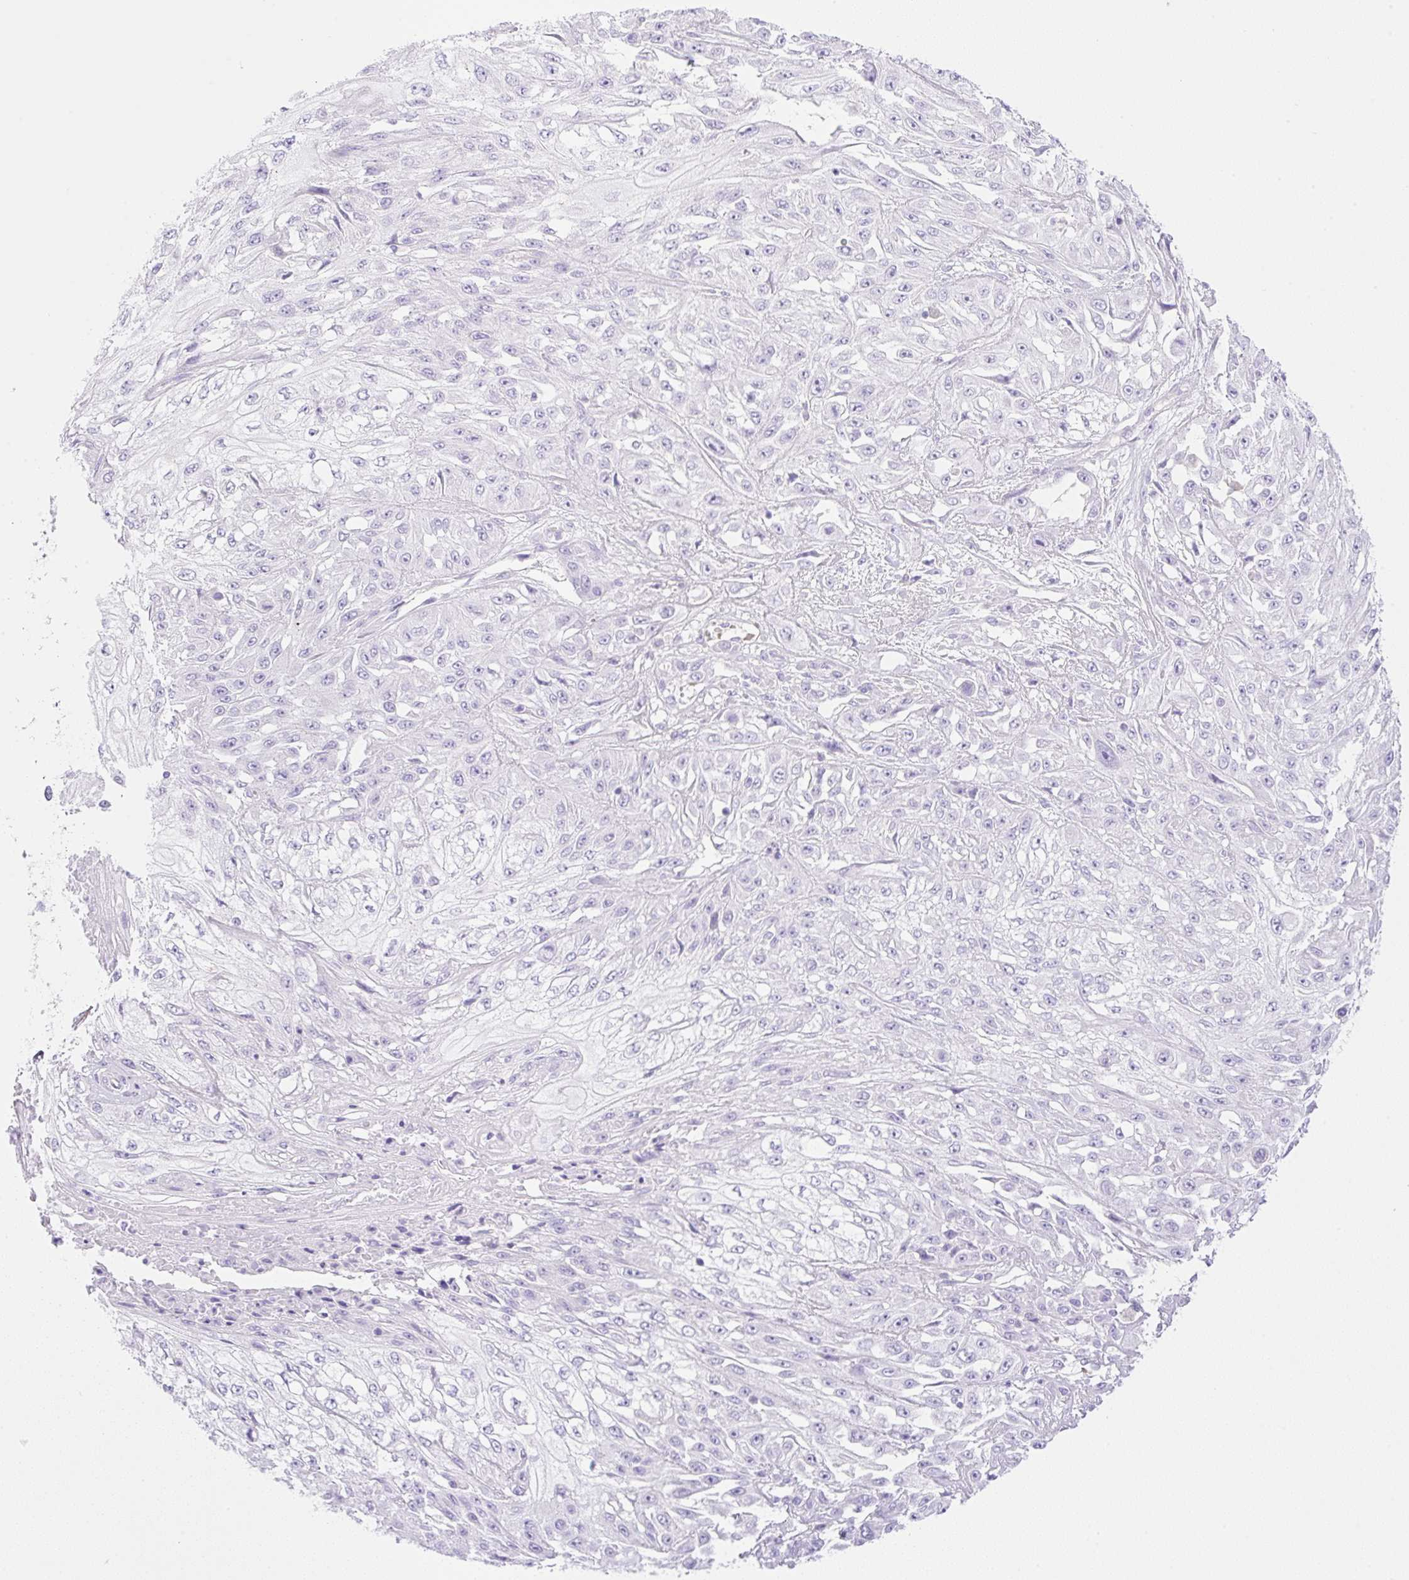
{"staining": {"intensity": "negative", "quantity": "none", "location": "none"}, "tissue": "skin cancer", "cell_type": "Tumor cells", "image_type": "cancer", "snomed": [{"axis": "morphology", "description": "Squamous cell carcinoma, NOS"}, {"axis": "morphology", "description": "Squamous cell carcinoma, metastatic, NOS"}, {"axis": "topography", "description": "Skin"}, {"axis": "topography", "description": "Lymph node"}], "caption": "Immunohistochemistry of metastatic squamous cell carcinoma (skin) reveals no staining in tumor cells.", "gene": "CDX1", "patient": {"sex": "male", "age": 75}}